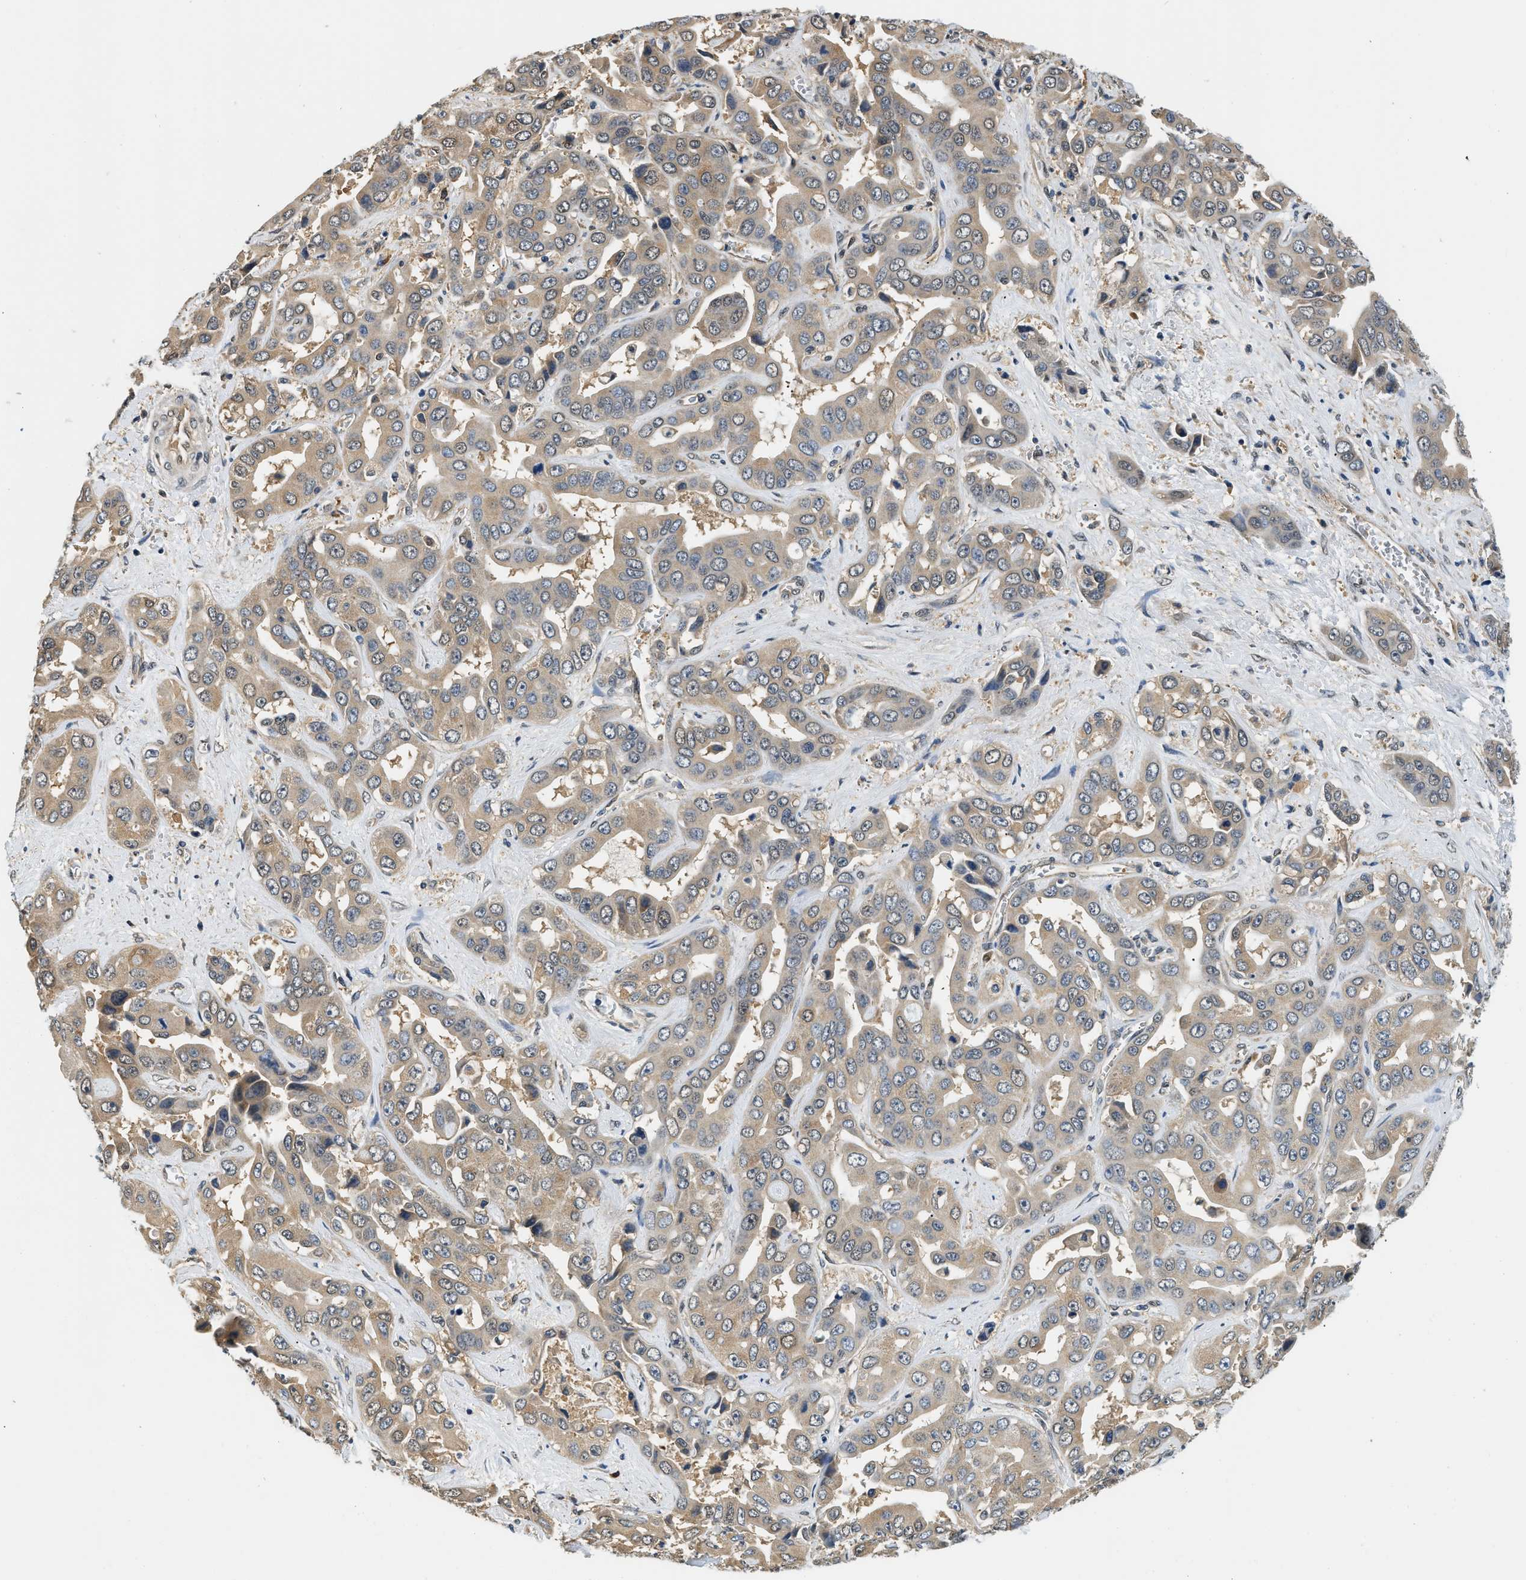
{"staining": {"intensity": "weak", "quantity": ">75%", "location": "cytoplasmic/membranous"}, "tissue": "liver cancer", "cell_type": "Tumor cells", "image_type": "cancer", "snomed": [{"axis": "morphology", "description": "Cholangiocarcinoma"}, {"axis": "topography", "description": "Liver"}], "caption": "Human liver cancer (cholangiocarcinoma) stained with a brown dye exhibits weak cytoplasmic/membranous positive expression in about >75% of tumor cells.", "gene": "BCL7C", "patient": {"sex": "female", "age": 52}}